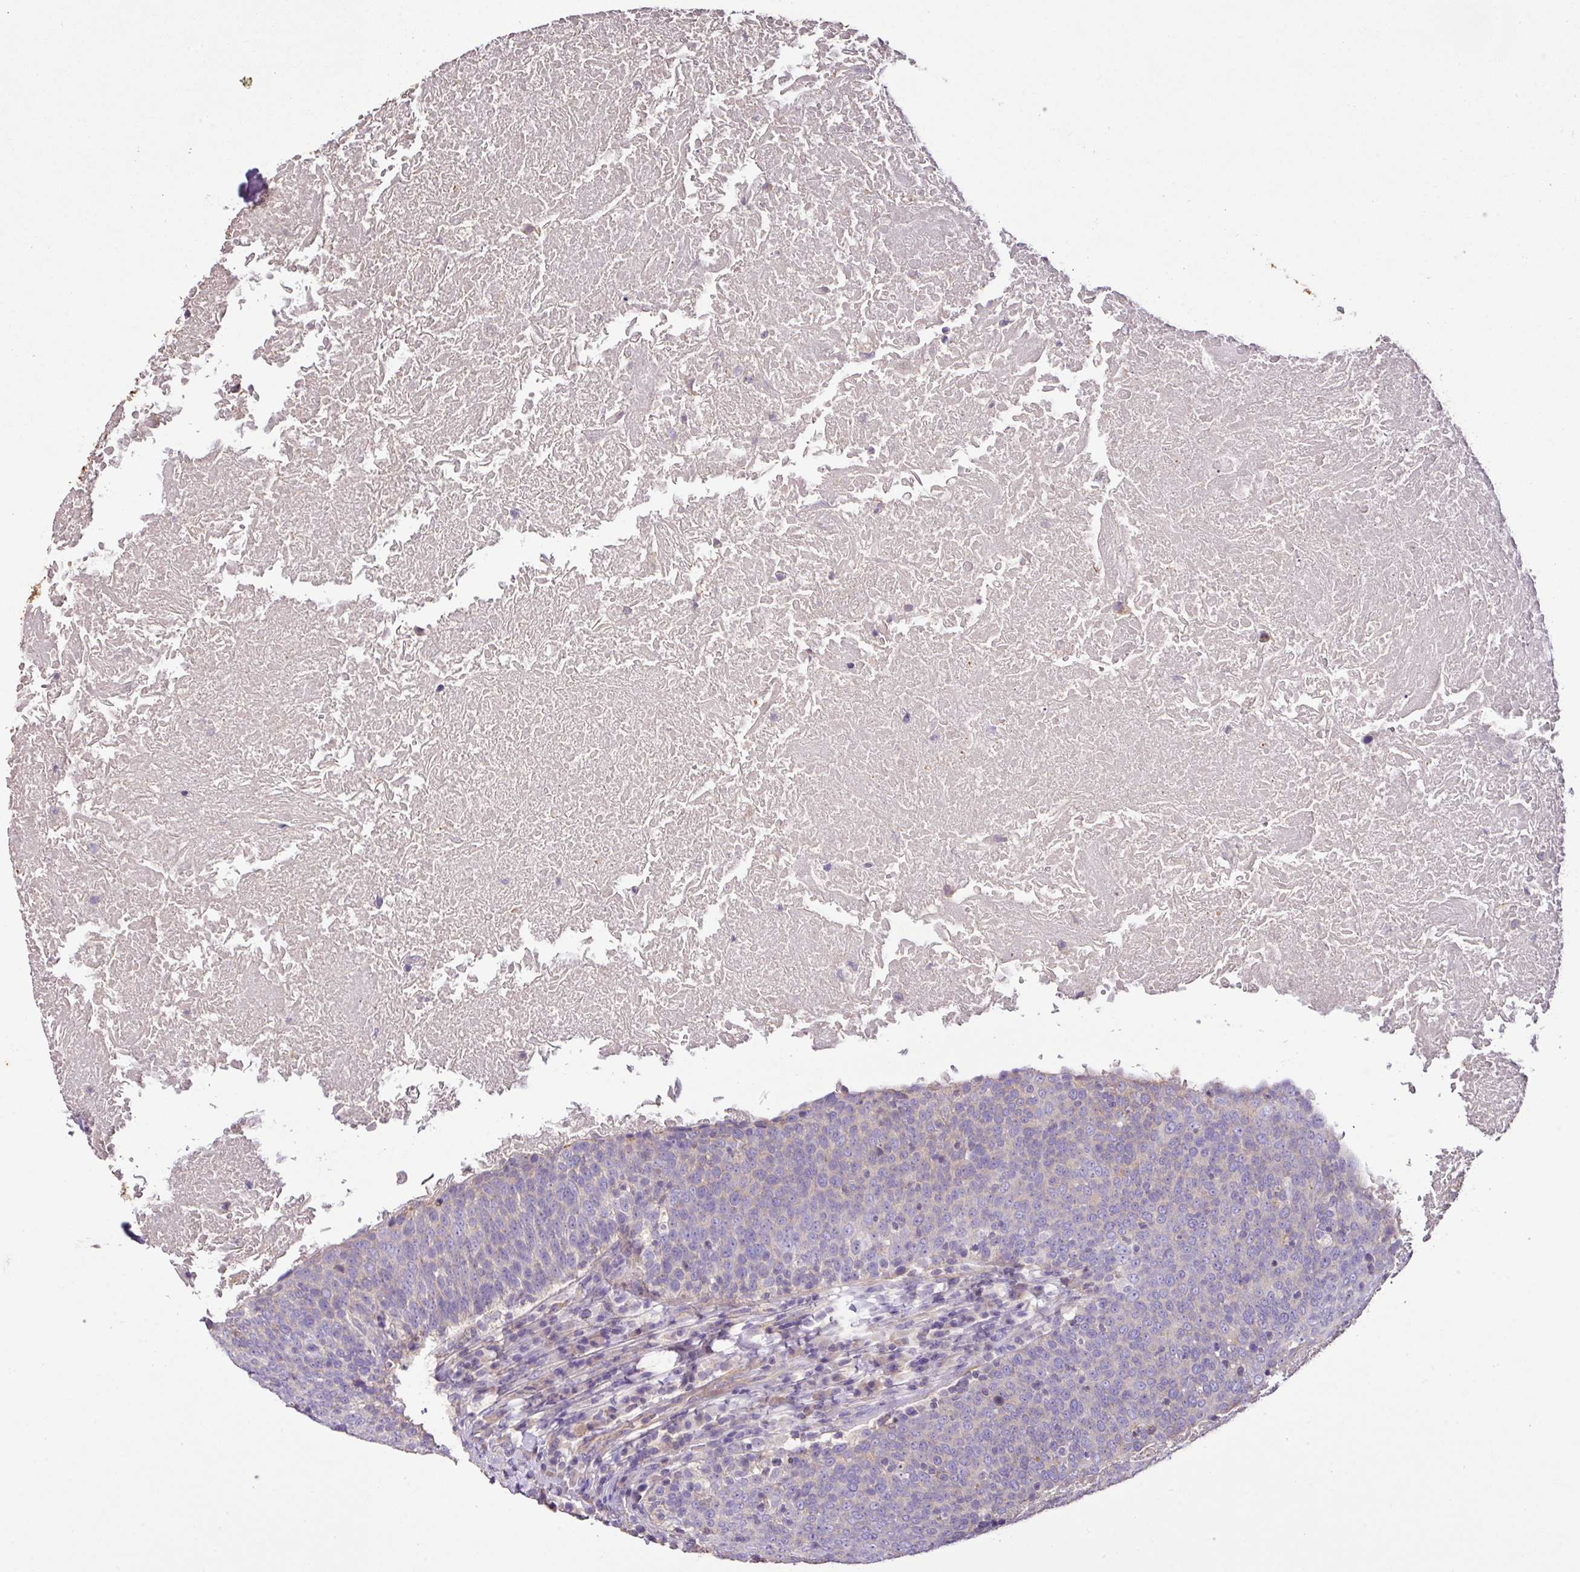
{"staining": {"intensity": "negative", "quantity": "none", "location": "none"}, "tissue": "head and neck cancer", "cell_type": "Tumor cells", "image_type": "cancer", "snomed": [{"axis": "morphology", "description": "Squamous cell carcinoma, NOS"}, {"axis": "morphology", "description": "Squamous cell carcinoma, metastatic, NOS"}, {"axis": "topography", "description": "Lymph node"}, {"axis": "topography", "description": "Head-Neck"}], "caption": "An image of human head and neck cancer is negative for staining in tumor cells.", "gene": "AGR3", "patient": {"sex": "male", "age": 62}}